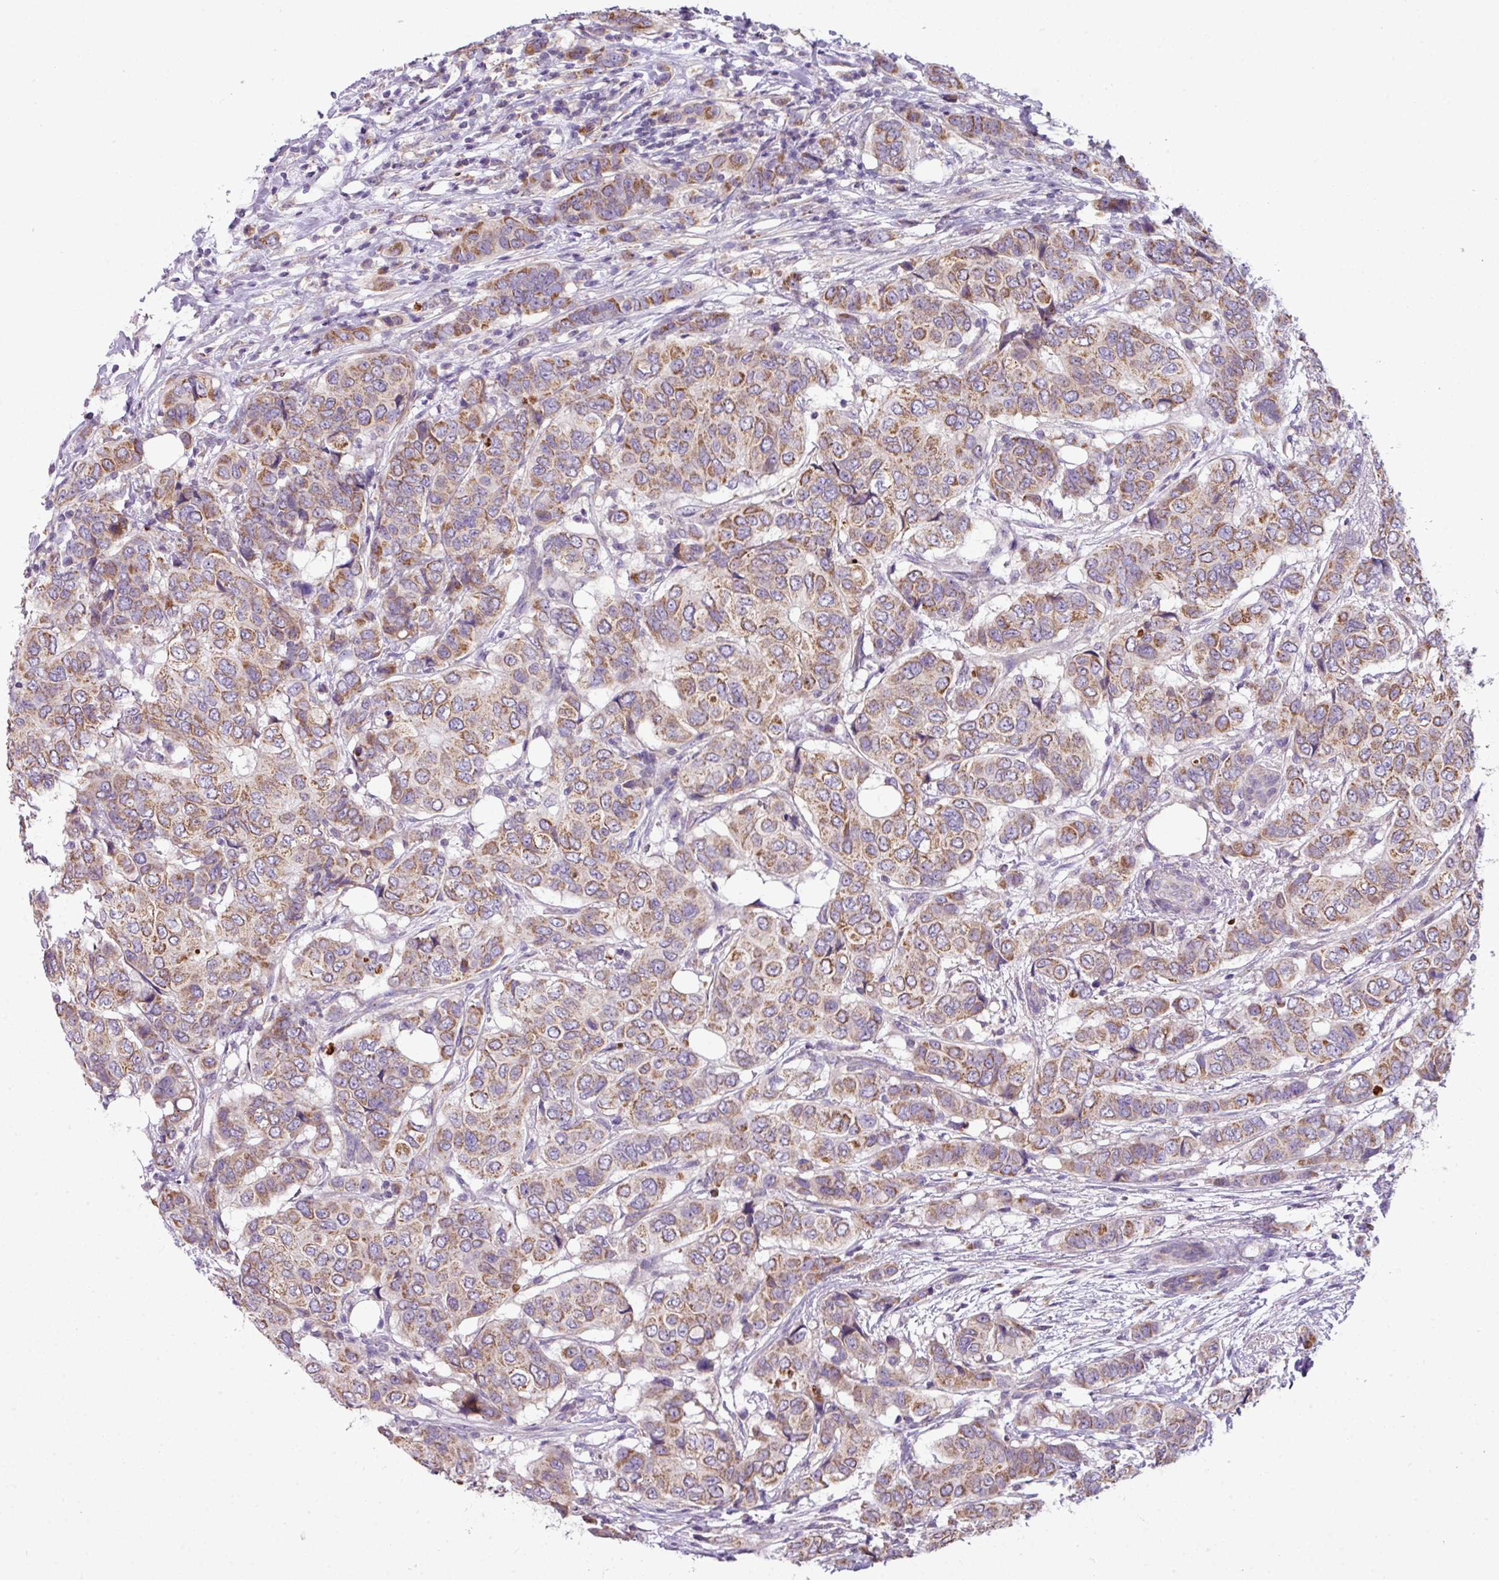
{"staining": {"intensity": "moderate", "quantity": ">75%", "location": "cytoplasmic/membranous"}, "tissue": "breast cancer", "cell_type": "Tumor cells", "image_type": "cancer", "snomed": [{"axis": "morphology", "description": "Lobular carcinoma"}, {"axis": "topography", "description": "Breast"}], "caption": "The immunohistochemical stain highlights moderate cytoplasmic/membranous expression in tumor cells of breast cancer tissue.", "gene": "LRRC9", "patient": {"sex": "female", "age": 51}}